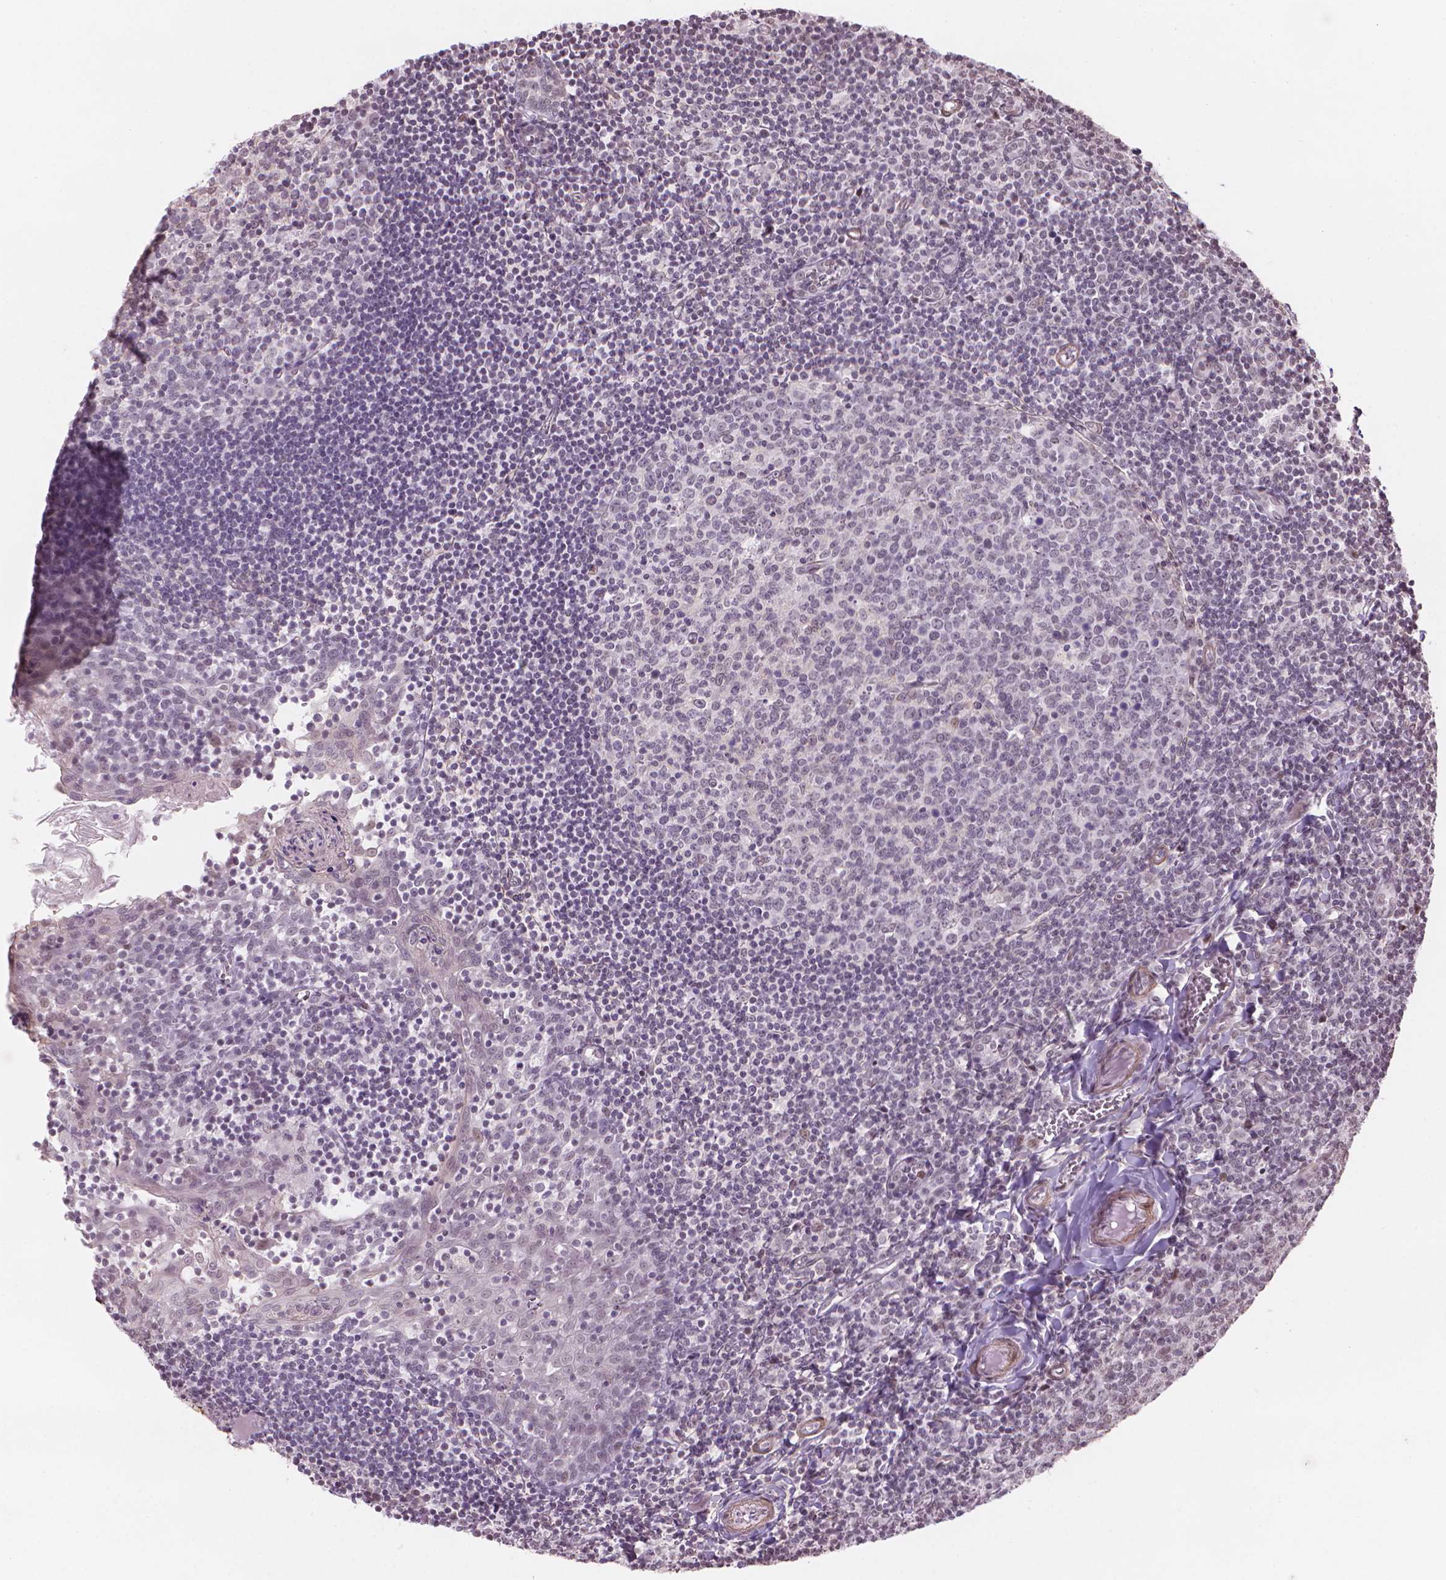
{"staining": {"intensity": "negative", "quantity": "none", "location": "none"}, "tissue": "lymph node", "cell_type": "Germinal center cells", "image_type": "normal", "snomed": [{"axis": "morphology", "description": "Normal tissue, NOS"}, {"axis": "topography", "description": "Lymph node"}], "caption": "A high-resolution image shows immunohistochemistry staining of normal lymph node, which reveals no significant expression in germinal center cells. The staining is performed using DAB (3,3'-diaminobenzidine) brown chromogen with nuclei counter-stained in using hematoxylin.", "gene": "HOXD4", "patient": {"sex": "female", "age": 21}}